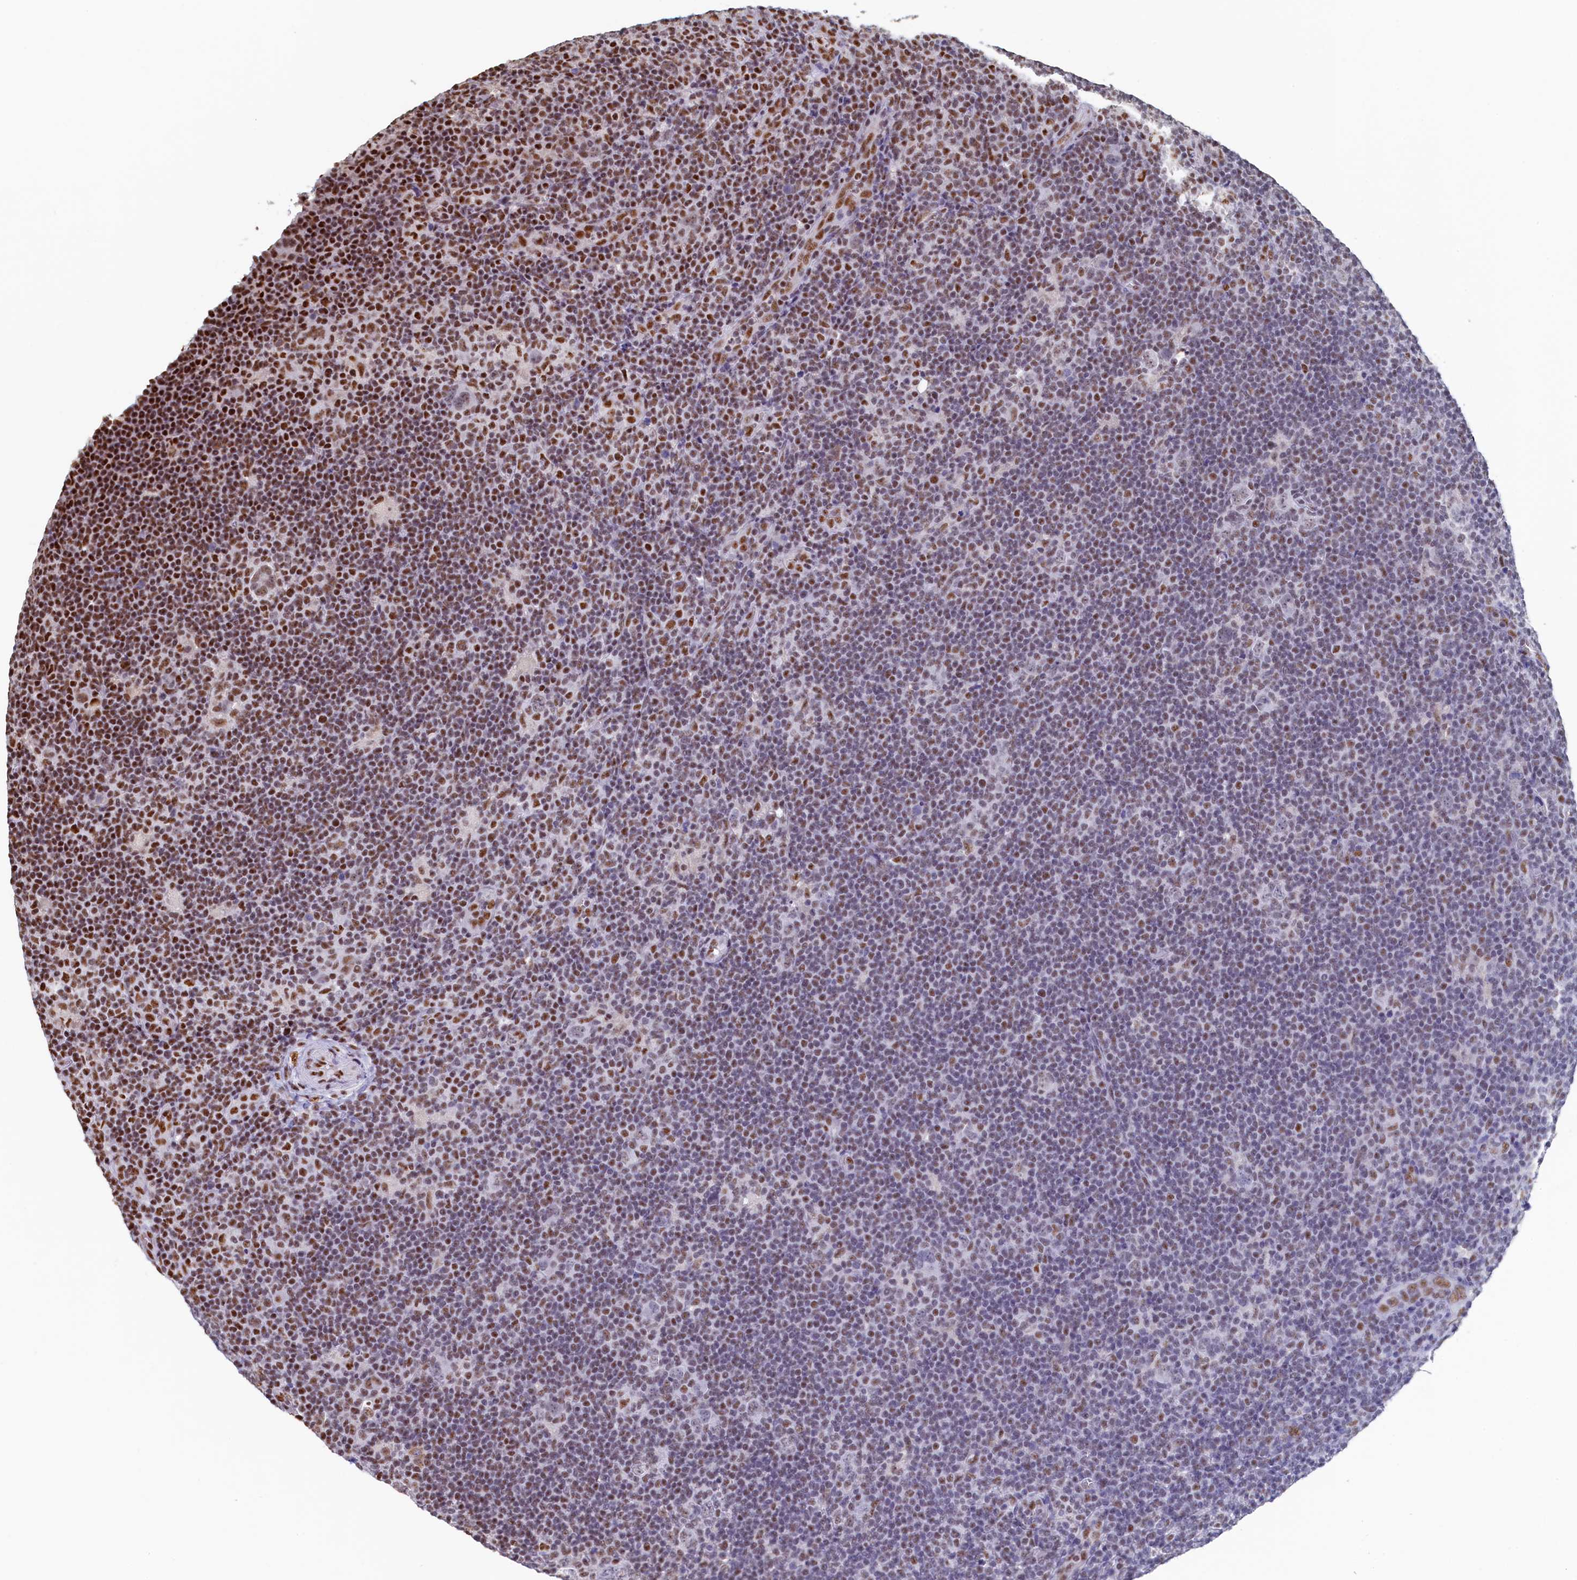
{"staining": {"intensity": "moderate", "quantity": "25%-75%", "location": "nuclear"}, "tissue": "lymphoma", "cell_type": "Tumor cells", "image_type": "cancer", "snomed": [{"axis": "morphology", "description": "Hodgkin's disease, NOS"}, {"axis": "topography", "description": "Lymph node"}], "caption": "High-magnification brightfield microscopy of Hodgkin's disease stained with DAB (3,3'-diaminobenzidine) (brown) and counterstained with hematoxylin (blue). tumor cells exhibit moderate nuclear positivity is identified in about25%-75% of cells.", "gene": "MOSPD3", "patient": {"sex": "female", "age": 57}}